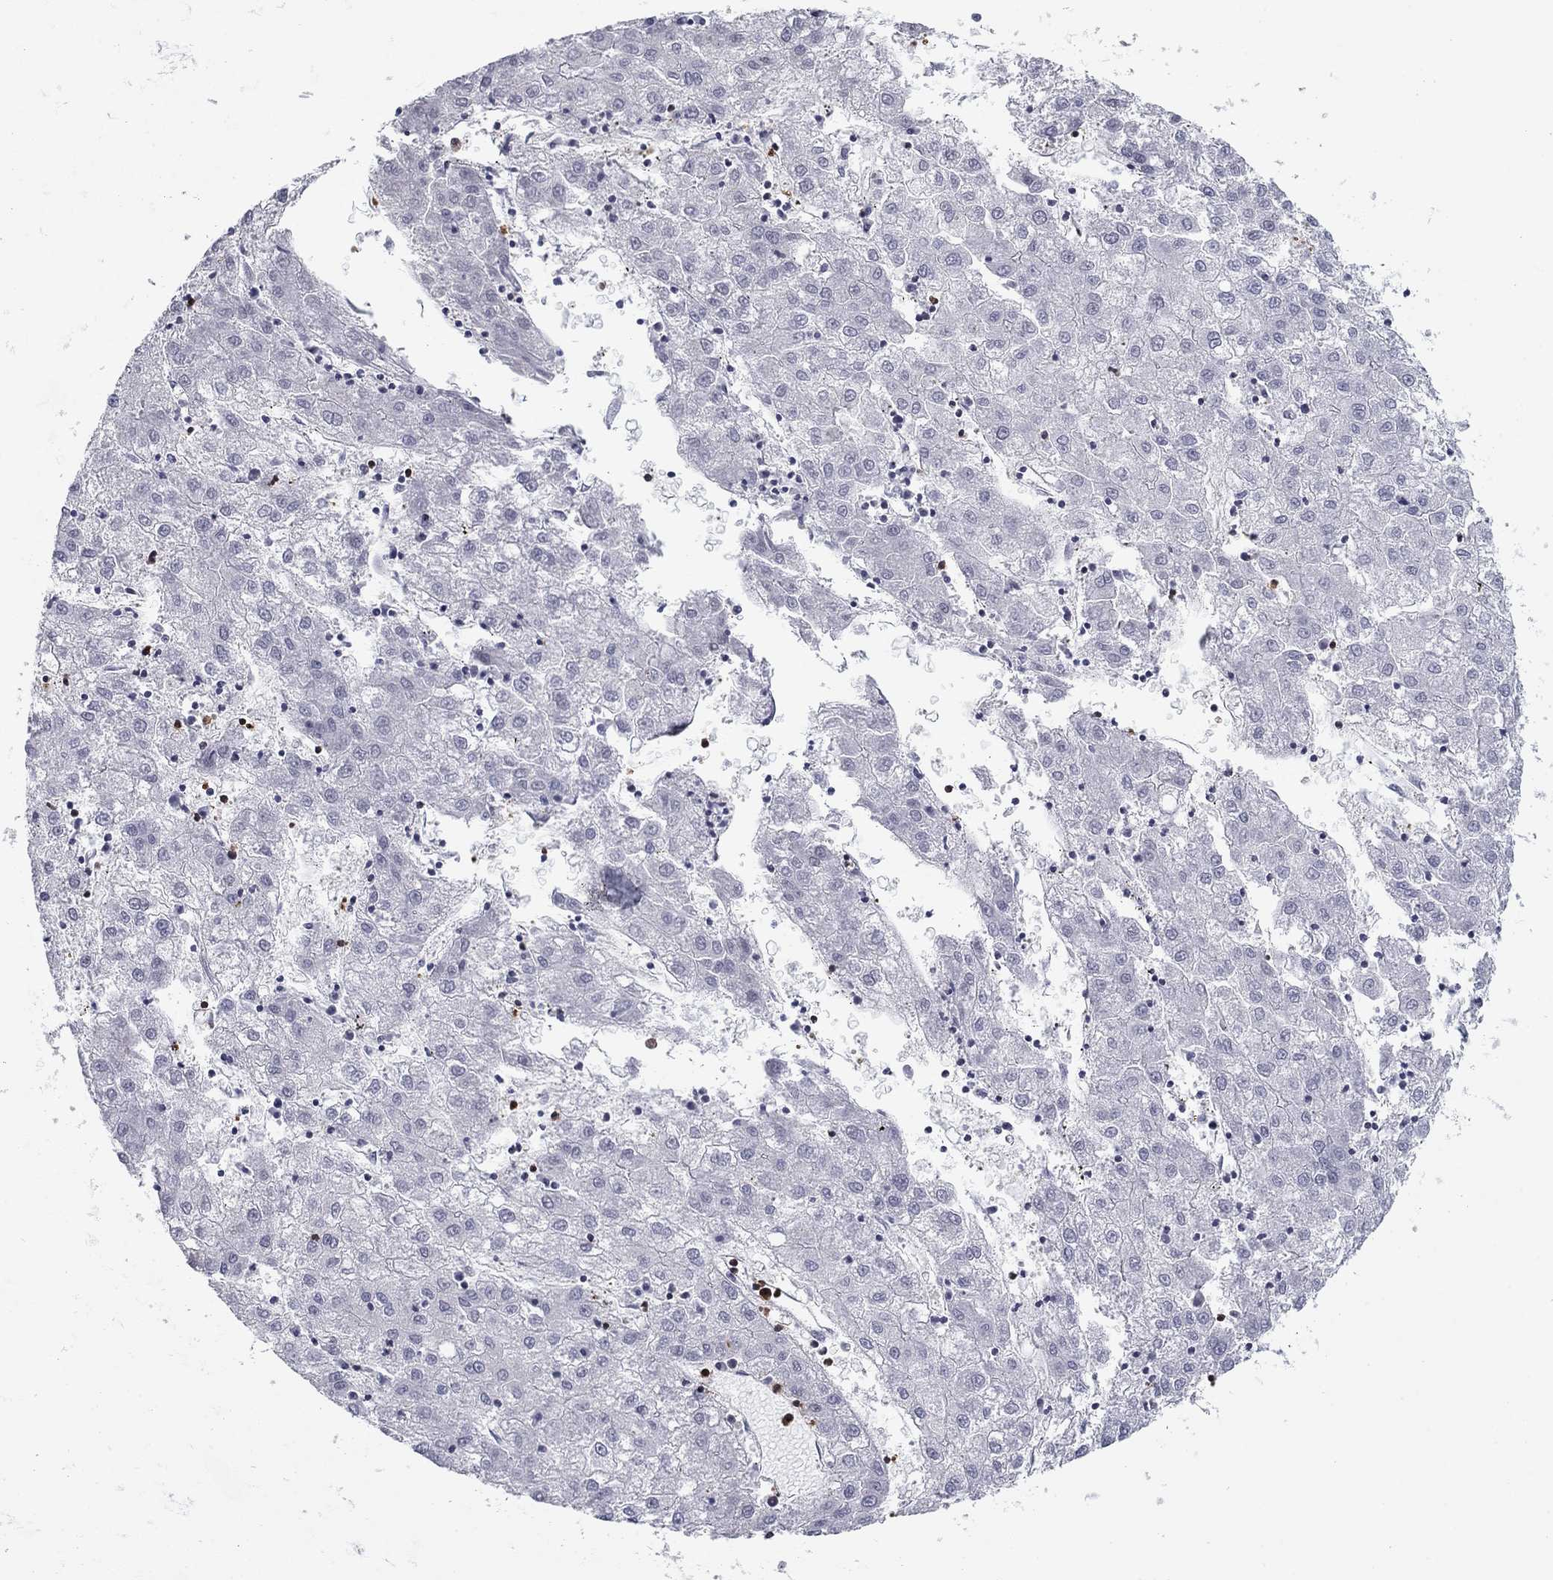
{"staining": {"intensity": "negative", "quantity": "none", "location": "none"}, "tissue": "liver cancer", "cell_type": "Tumor cells", "image_type": "cancer", "snomed": [{"axis": "morphology", "description": "Carcinoma, Hepatocellular, NOS"}, {"axis": "topography", "description": "Liver"}], "caption": "Immunohistochemistry histopathology image of hepatocellular carcinoma (liver) stained for a protein (brown), which demonstrates no expression in tumor cells.", "gene": "ARHGAP27", "patient": {"sex": "male", "age": 72}}